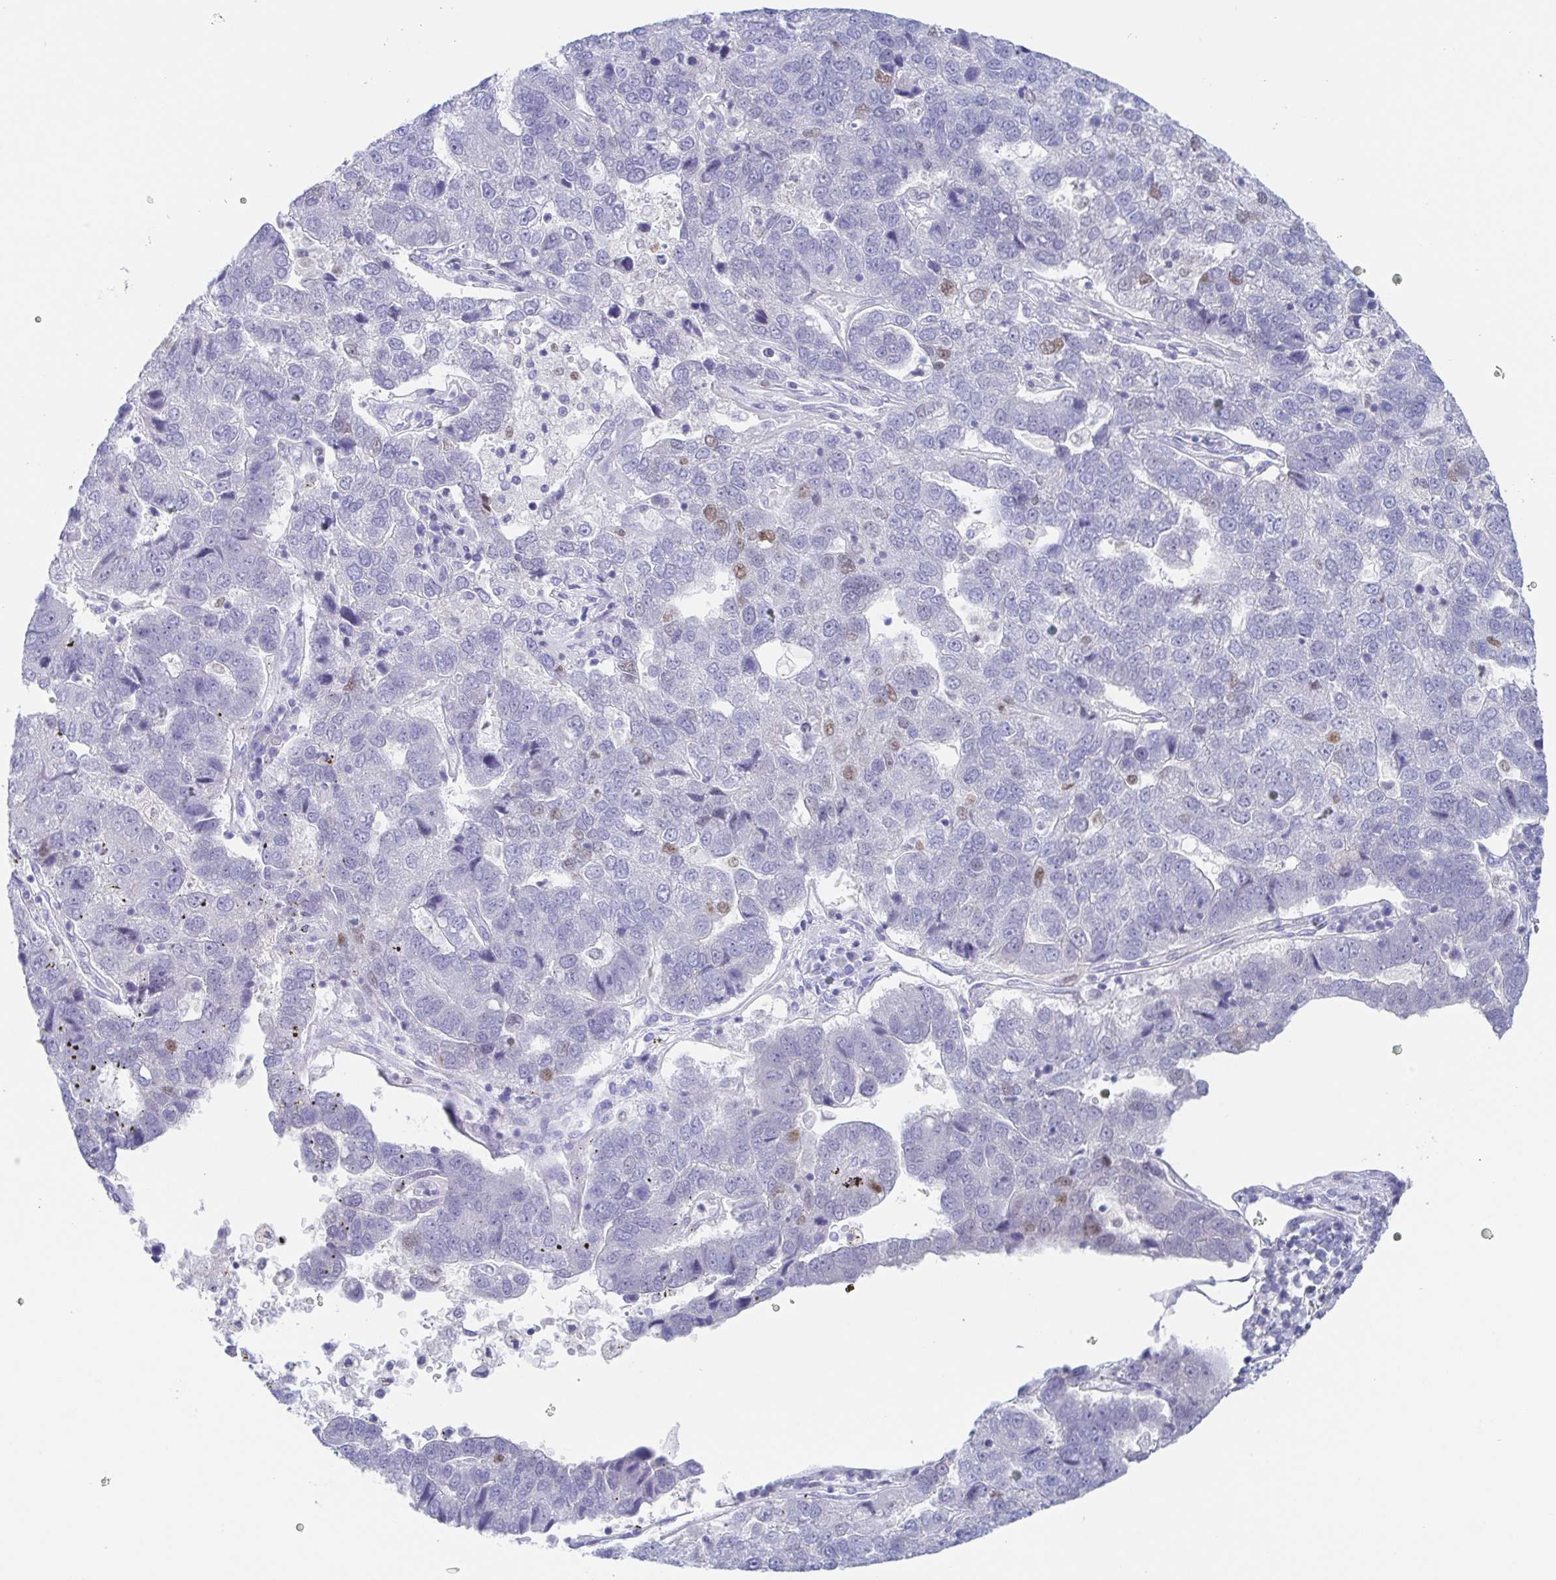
{"staining": {"intensity": "negative", "quantity": "none", "location": "none"}, "tissue": "pancreatic cancer", "cell_type": "Tumor cells", "image_type": "cancer", "snomed": [{"axis": "morphology", "description": "Adenocarcinoma, NOS"}, {"axis": "topography", "description": "Pancreas"}], "caption": "High magnification brightfield microscopy of pancreatic adenocarcinoma stained with DAB (brown) and counterstained with hematoxylin (blue): tumor cells show no significant staining.", "gene": "HTR2A", "patient": {"sex": "female", "age": 61}}